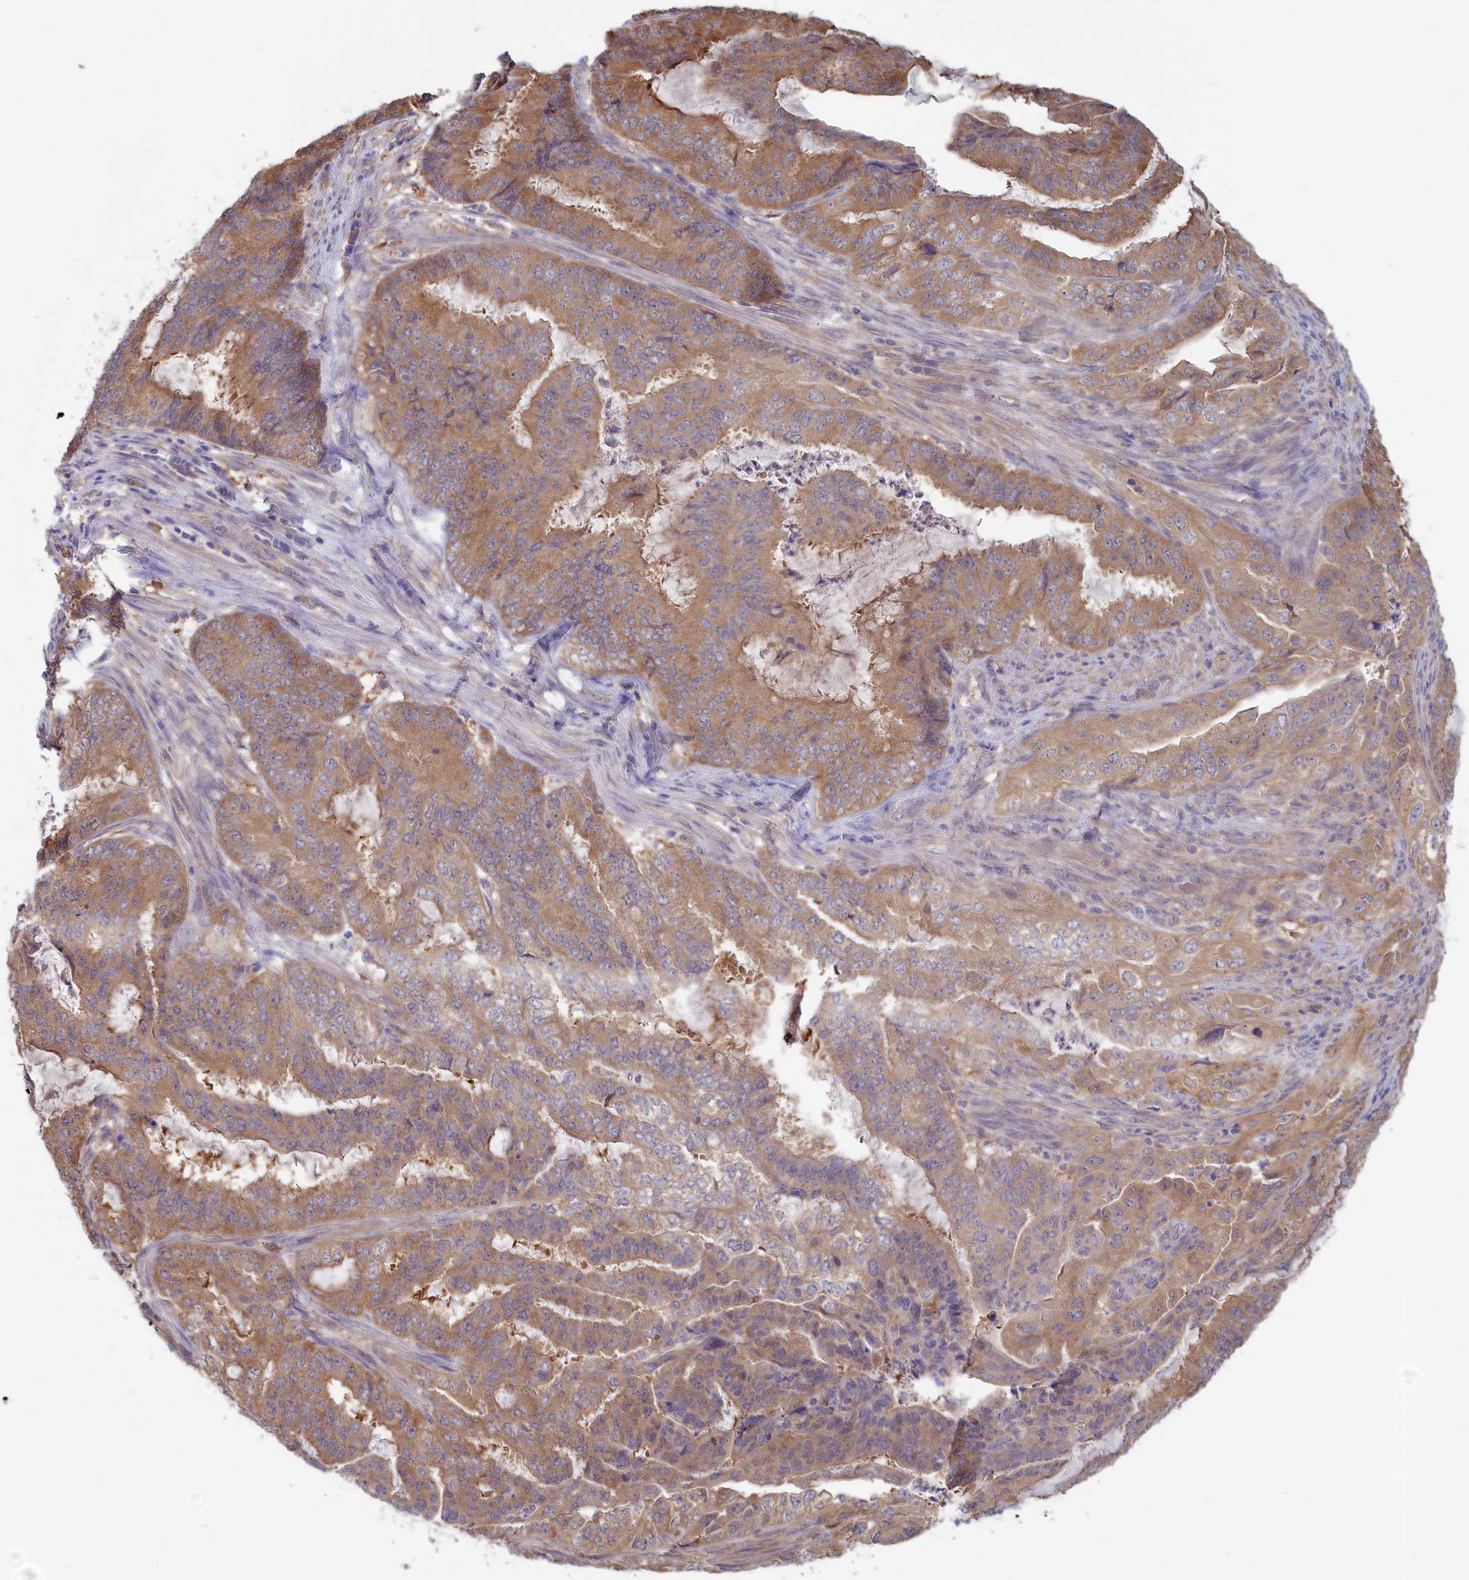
{"staining": {"intensity": "moderate", "quantity": ">75%", "location": "cytoplasmic/membranous"}, "tissue": "endometrial cancer", "cell_type": "Tumor cells", "image_type": "cancer", "snomed": [{"axis": "morphology", "description": "Adenocarcinoma, NOS"}, {"axis": "topography", "description": "Endometrium"}], "caption": "Adenocarcinoma (endometrial) stained with immunohistochemistry (IHC) demonstrates moderate cytoplasmic/membranous staining in about >75% of tumor cells. The staining was performed using DAB to visualize the protein expression in brown, while the nuclei were stained in blue with hematoxylin (Magnification: 20x).", "gene": "SYNDIG1L", "patient": {"sex": "female", "age": 51}}